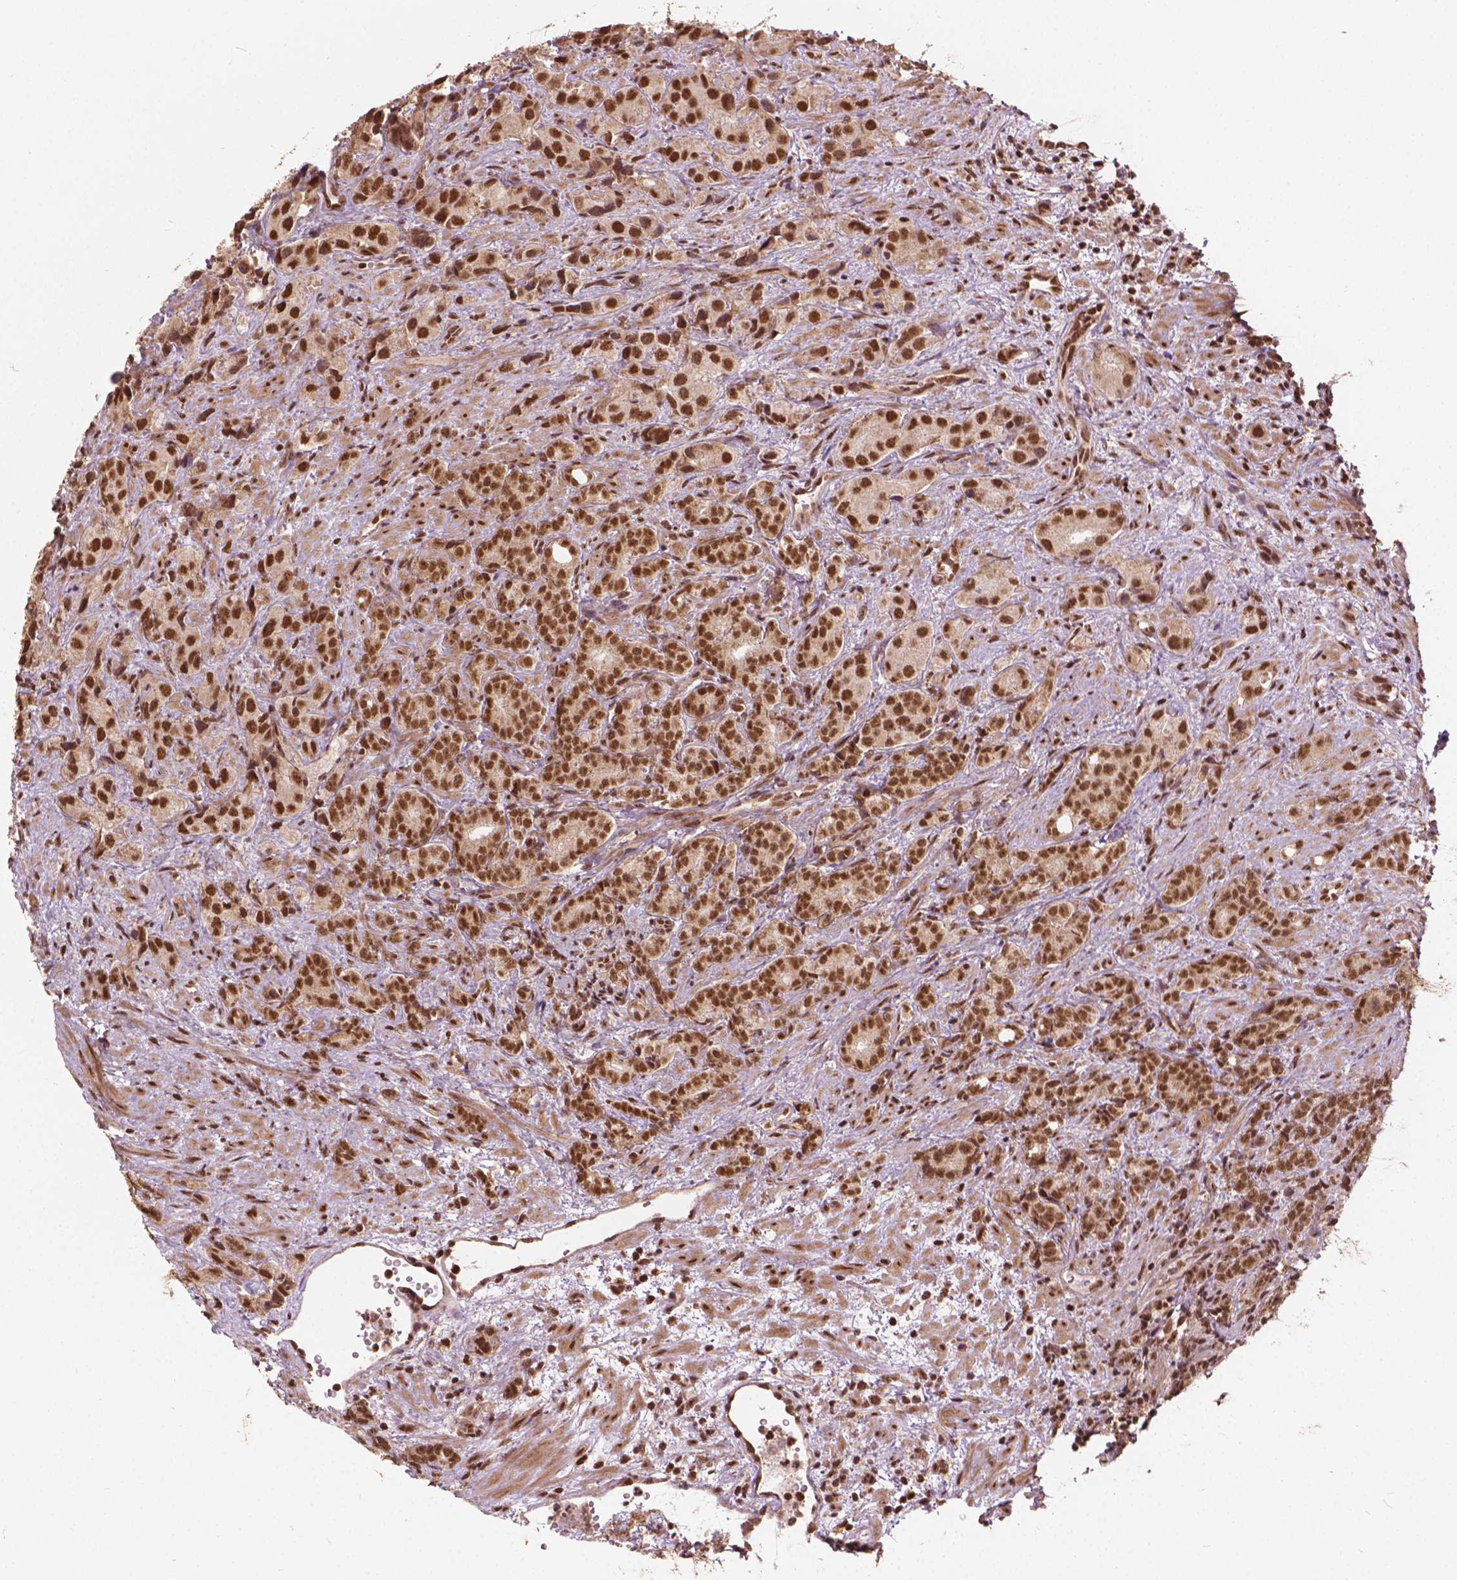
{"staining": {"intensity": "moderate", "quantity": ">75%", "location": "nuclear"}, "tissue": "prostate cancer", "cell_type": "Tumor cells", "image_type": "cancer", "snomed": [{"axis": "morphology", "description": "Adenocarcinoma, High grade"}, {"axis": "topography", "description": "Prostate"}], "caption": "Tumor cells show medium levels of moderate nuclear expression in about >75% of cells in prostate adenocarcinoma (high-grade). Ihc stains the protein of interest in brown and the nuclei are stained blue.", "gene": "GPS2", "patient": {"sex": "male", "age": 90}}